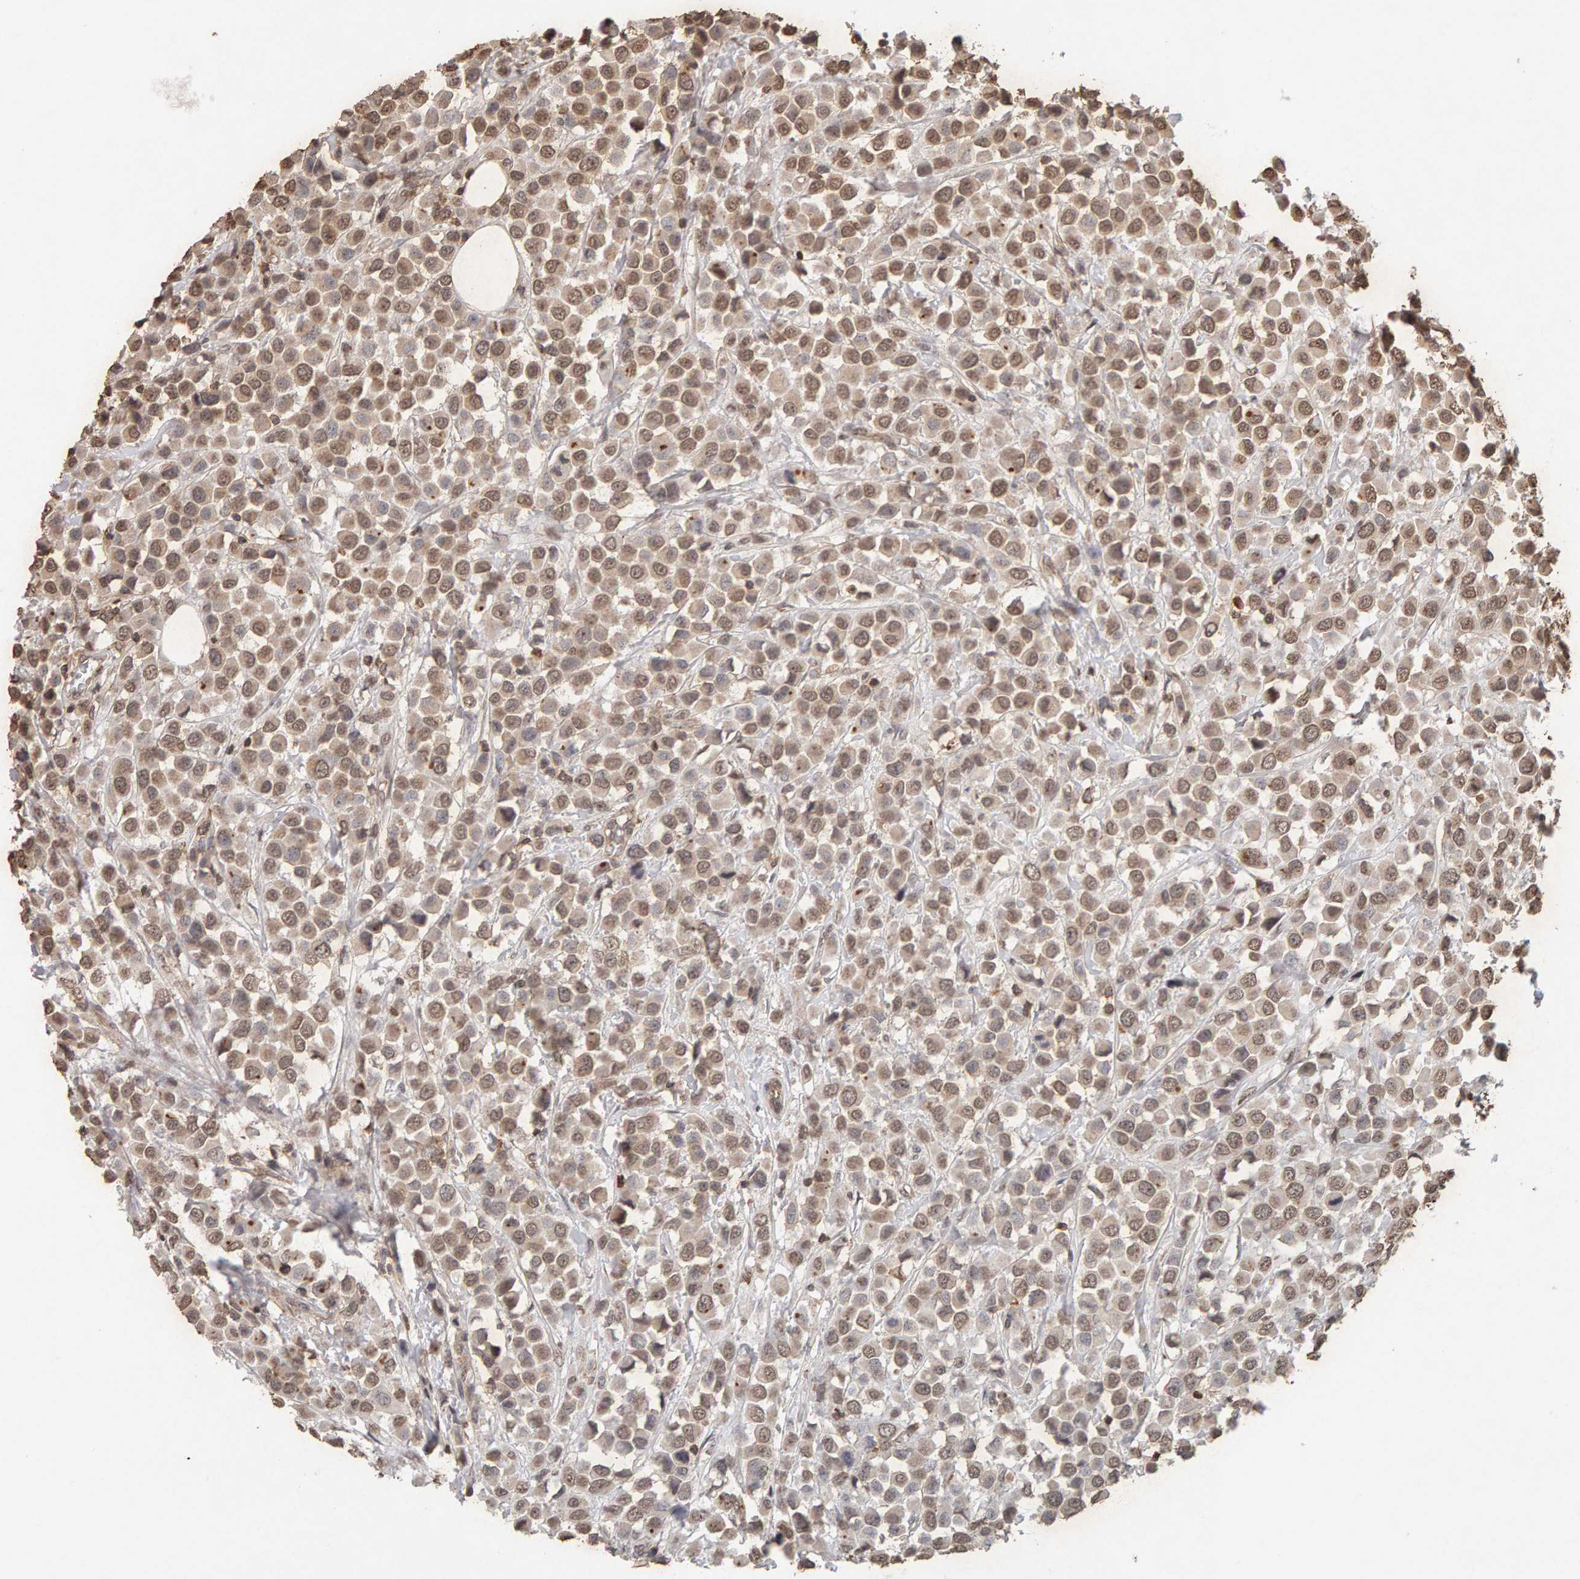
{"staining": {"intensity": "weak", "quantity": ">75%", "location": "cytoplasmic/membranous,nuclear"}, "tissue": "breast cancer", "cell_type": "Tumor cells", "image_type": "cancer", "snomed": [{"axis": "morphology", "description": "Duct carcinoma"}, {"axis": "topography", "description": "Breast"}], "caption": "Human breast invasive ductal carcinoma stained with a brown dye shows weak cytoplasmic/membranous and nuclear positive staining in about >75% of tumor cells.", "gene": "DNAJB5", "patient": {"sex": "female", "age": 61}}